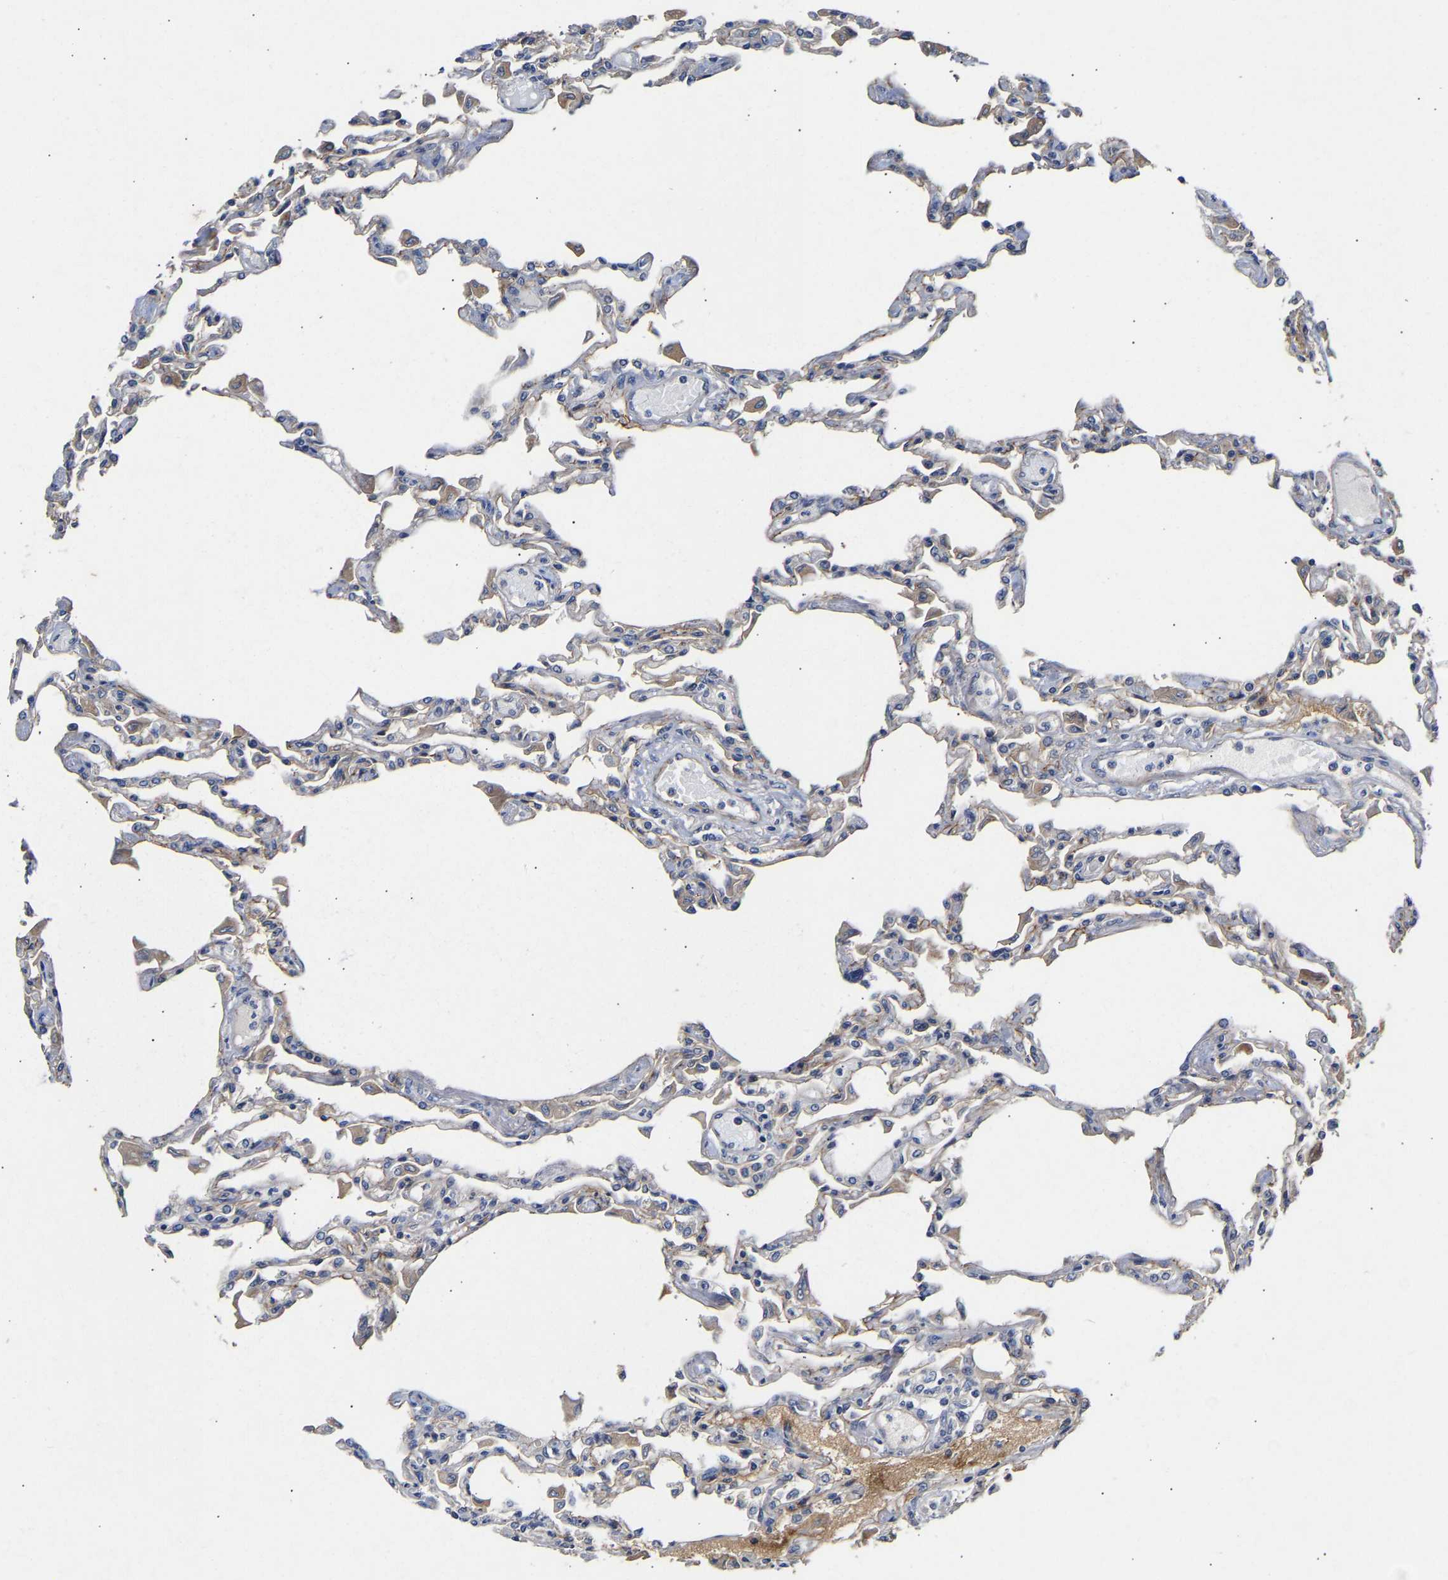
{"staining": {"intensity": "weak", "quantity": "<25%", "location": "cytoplasmic/membranous"}, "tissue": "lung", "cell_type": "Alveolar cells", "image_type": "normal", "snomed": [{"axis": "morphology", "description": "Normal tissue, NOS"}, {"axis": "topography", "description": "Bronchus"}, {"axis": "topography", "description": "Lung"}], "caption": "Immunohistochemistry (IHC) photomicrograph of benign lung: lung stained with DAB demonstrates no significant protein expression in alveolar cells.", "gene": "KASH5", "patient": {"sex": "female", "age": 49}}